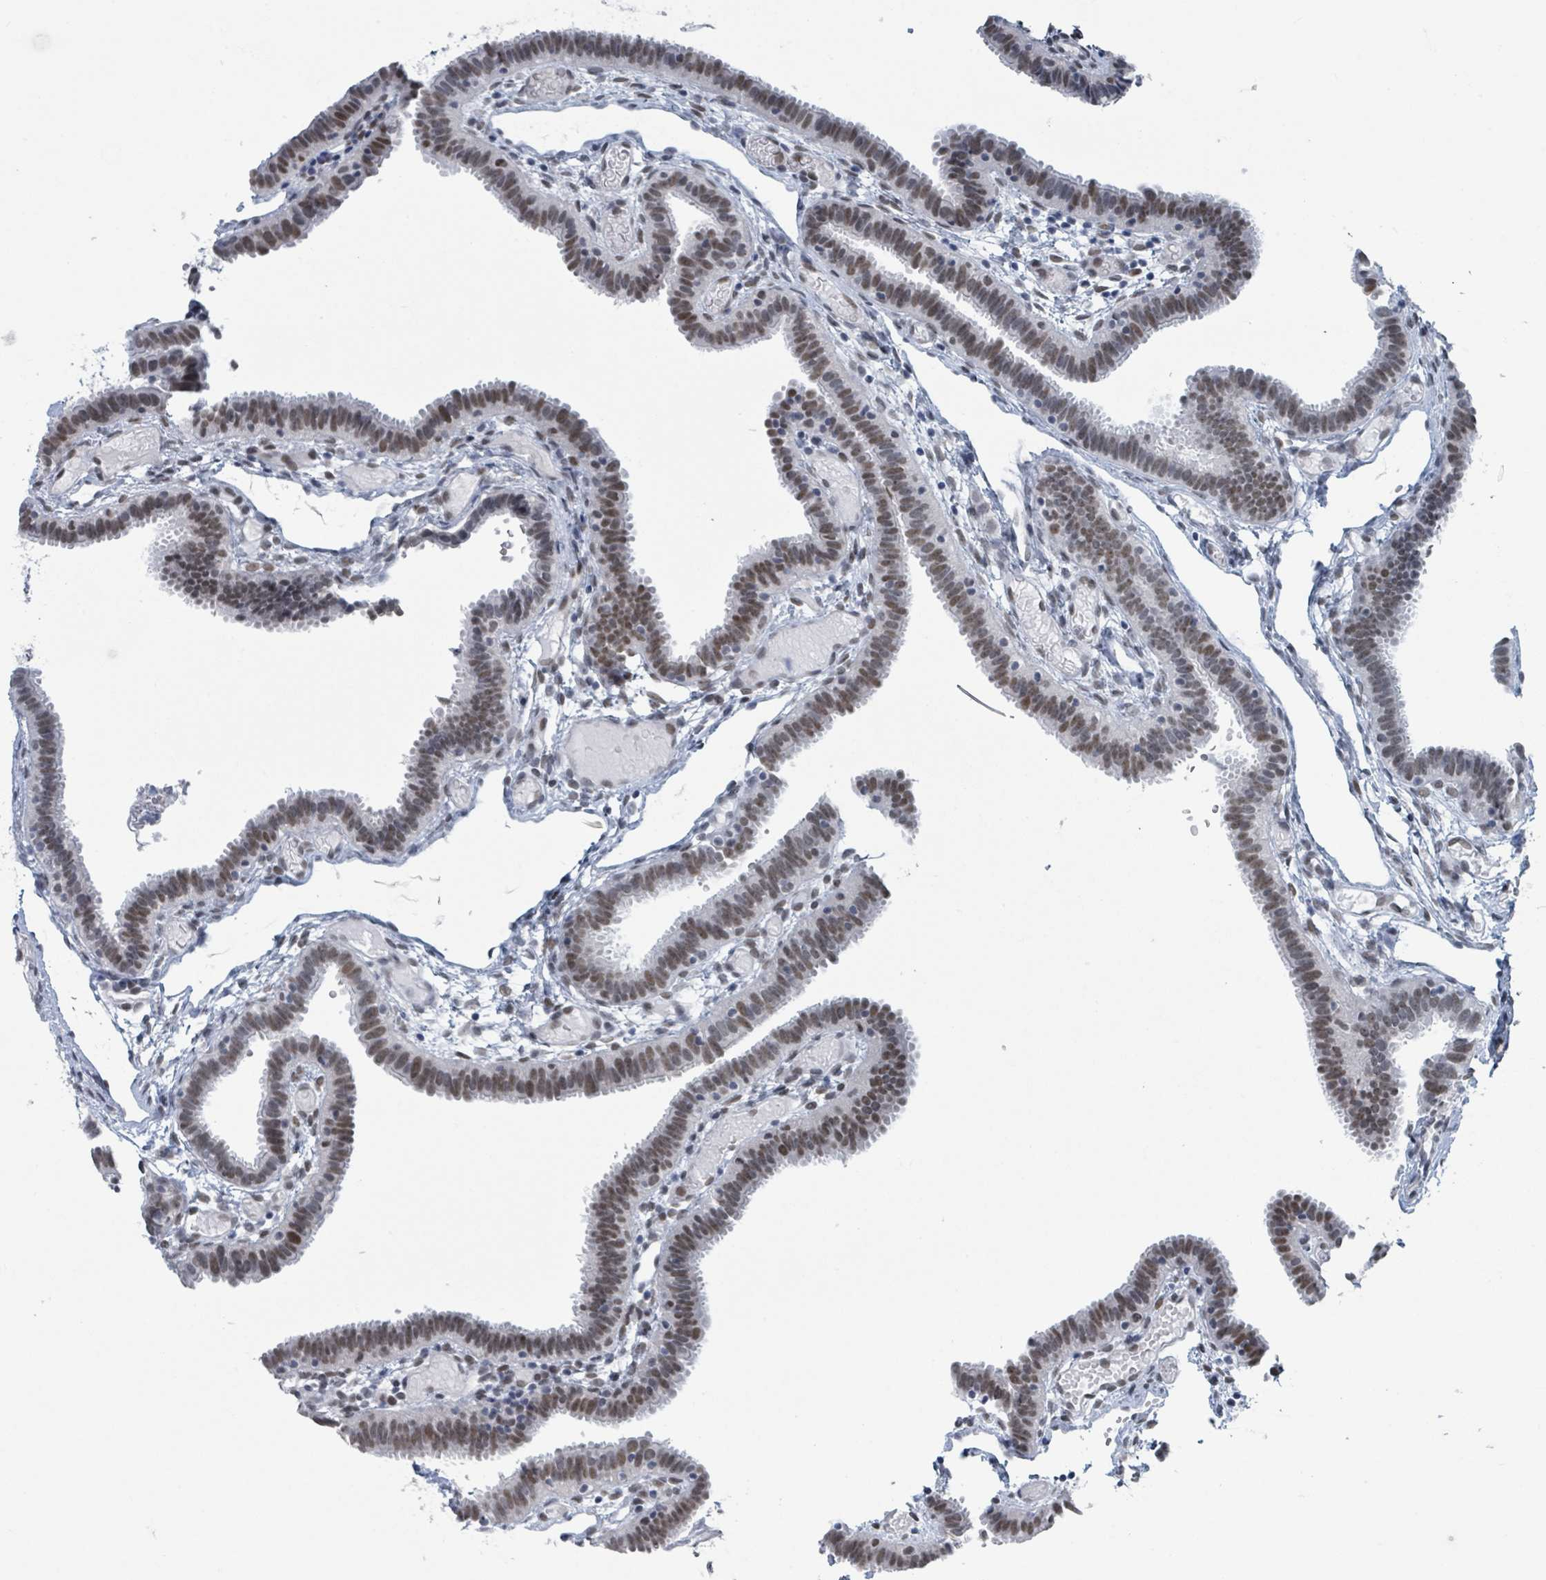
{"staining": {"intensity": "moderate", "quantity": ">75%", "location": "nuclear"}, "tissue": "fallopian tube", "cell_type": "Glandular cells", "image_type": "normal", "snomed": [{"axis": "morphology", "description": "Normal tissue, NOS"}, {"axis": "topography", "description": "Fallopian tube"}], "caption": "The image displays a brown stain indicating the presence of a protein in the nuclear of glandular cells in fallopian tube.", "gene": "EHMT2", "patient": {"sex": "female", "age": 37}}